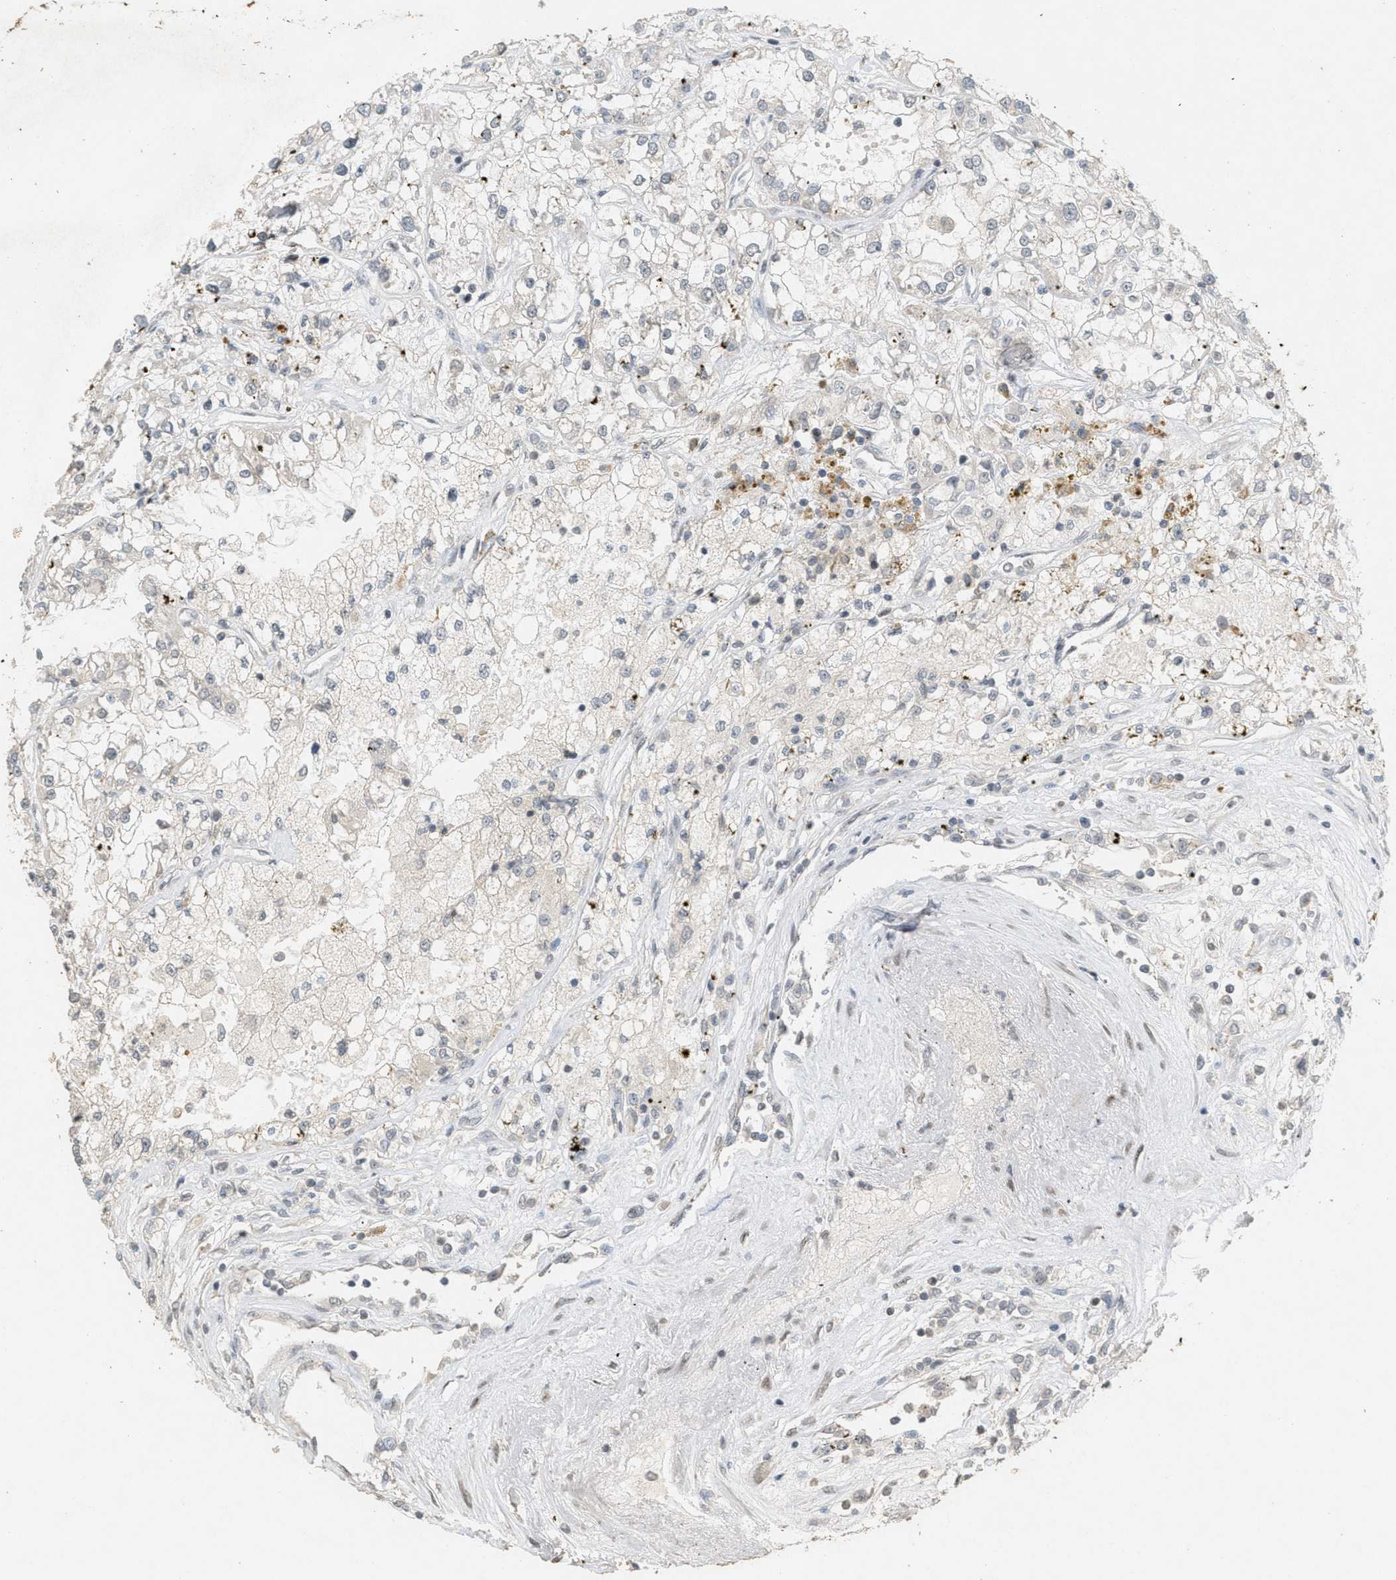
{"staining": {"intensity": "negative", "quantity": "none", "location": "none"}, "tissue": "renal cancer", "cell_type": "Tumor cells", "image_type": "cancer", "snomed": [{"axis": "morphology", "description": "Adenocarcinoma, NOS"}, {"axis": "topography", "description": "Kidney"}], "caption": "Renal cancer (adenocarcinoma) stained for a protein using immunohistochemistry (IHC) shows no staining tumor cells.", "gene": "ABHD6", "patient": {"sex": "female", "age": 52}}